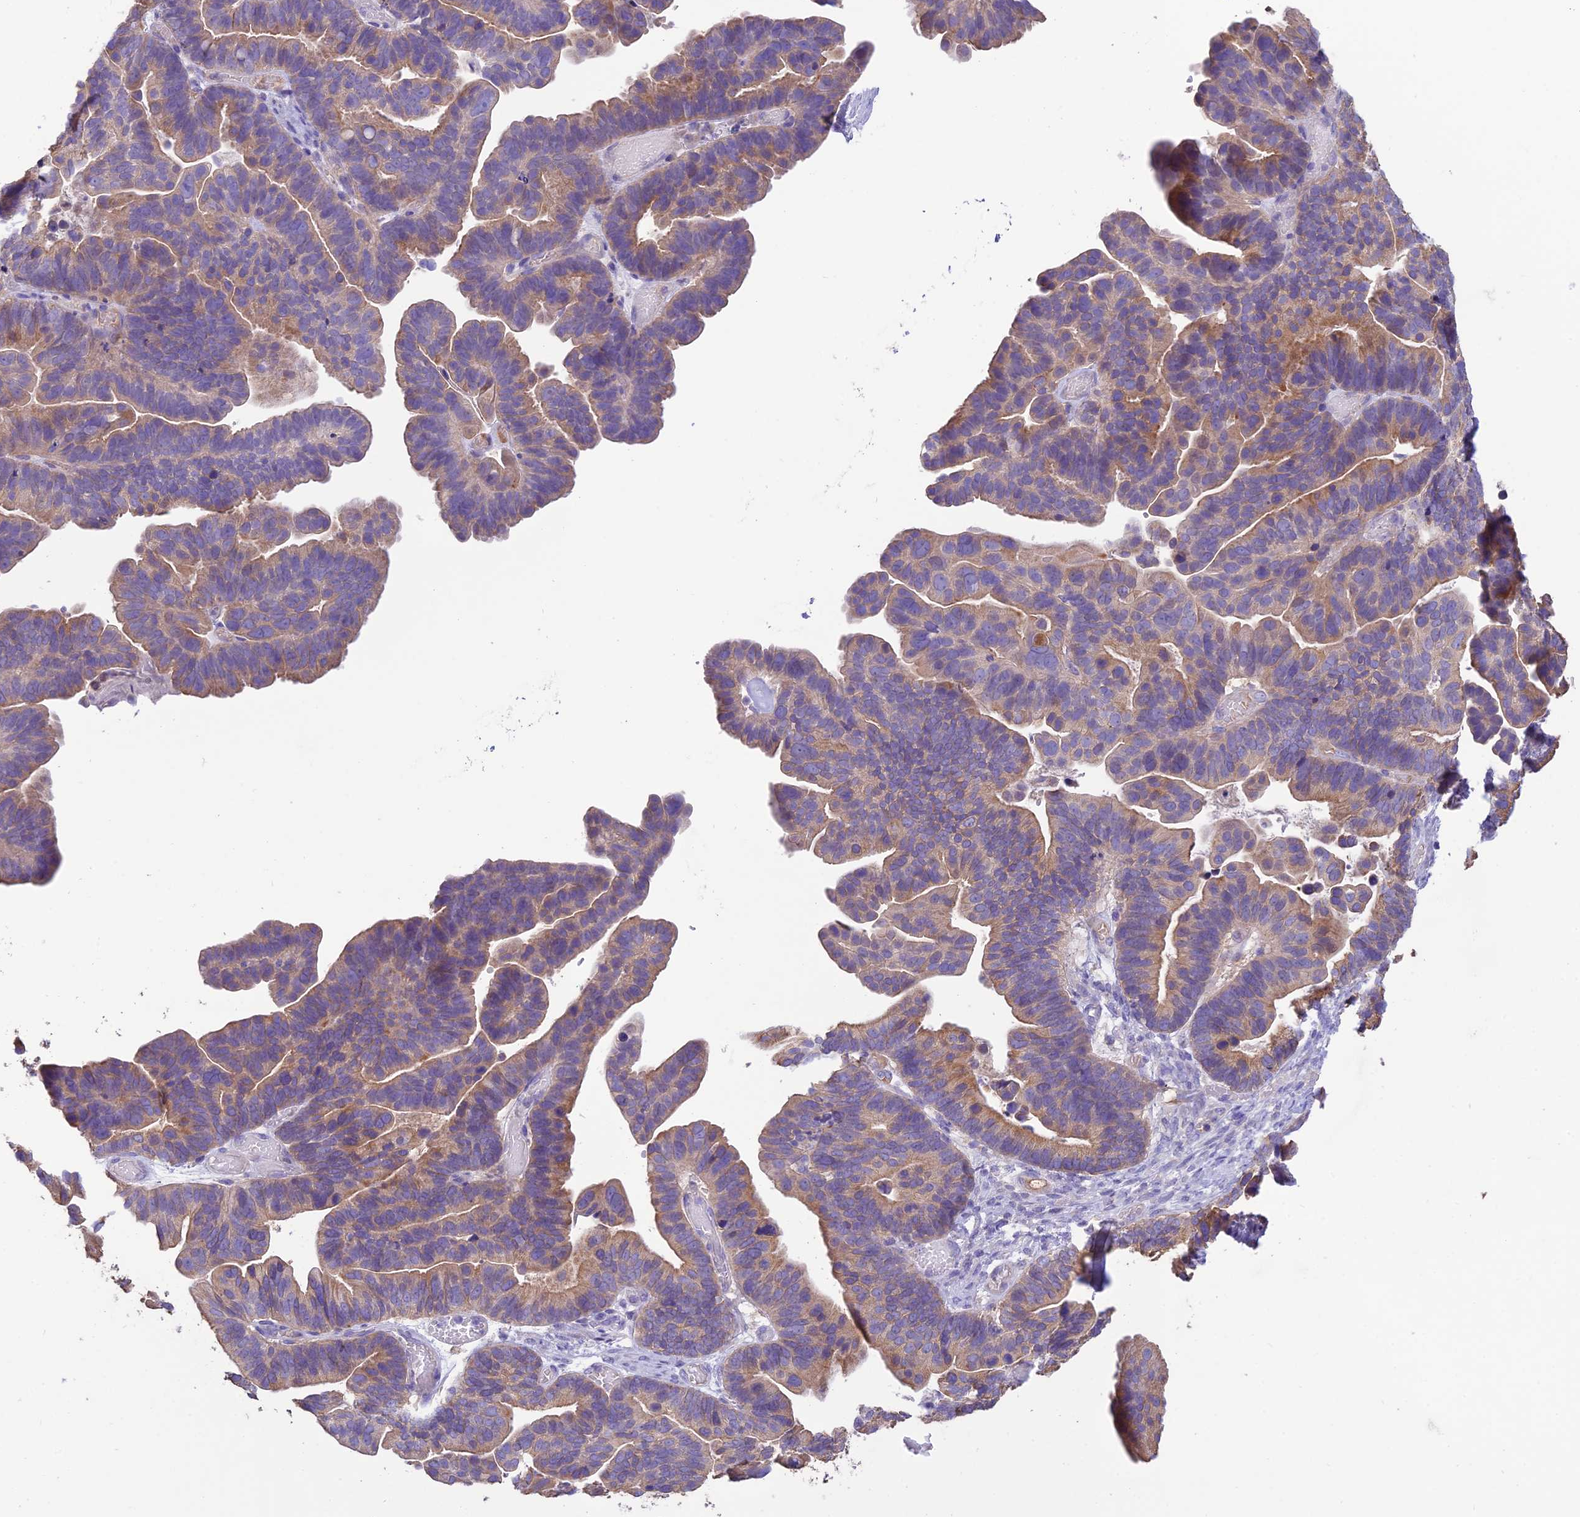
{"staining": {"intensity": "moderate", "quantity": "25%-75%", "location": "cytoplasmic/membranous"}, "tissue": "ovarian cancer", "cell_type": "Tumor cells", "image_type": "cancer", "snomed": [{"axis": "morphology", "description": "Cystadenocarcinoma, serous, NOS"}, {"axis": "topography", "description": "Ovary"}], "caption": "This is a histology image of immunohistochemistry staining of ovarian serous cystadenocarcinoma, which shows moderate expression in the cytoplasmic/membranous of tumor cells.", "gene": "SFT2D2", "patient": {"sex": "female", "age": 56}}